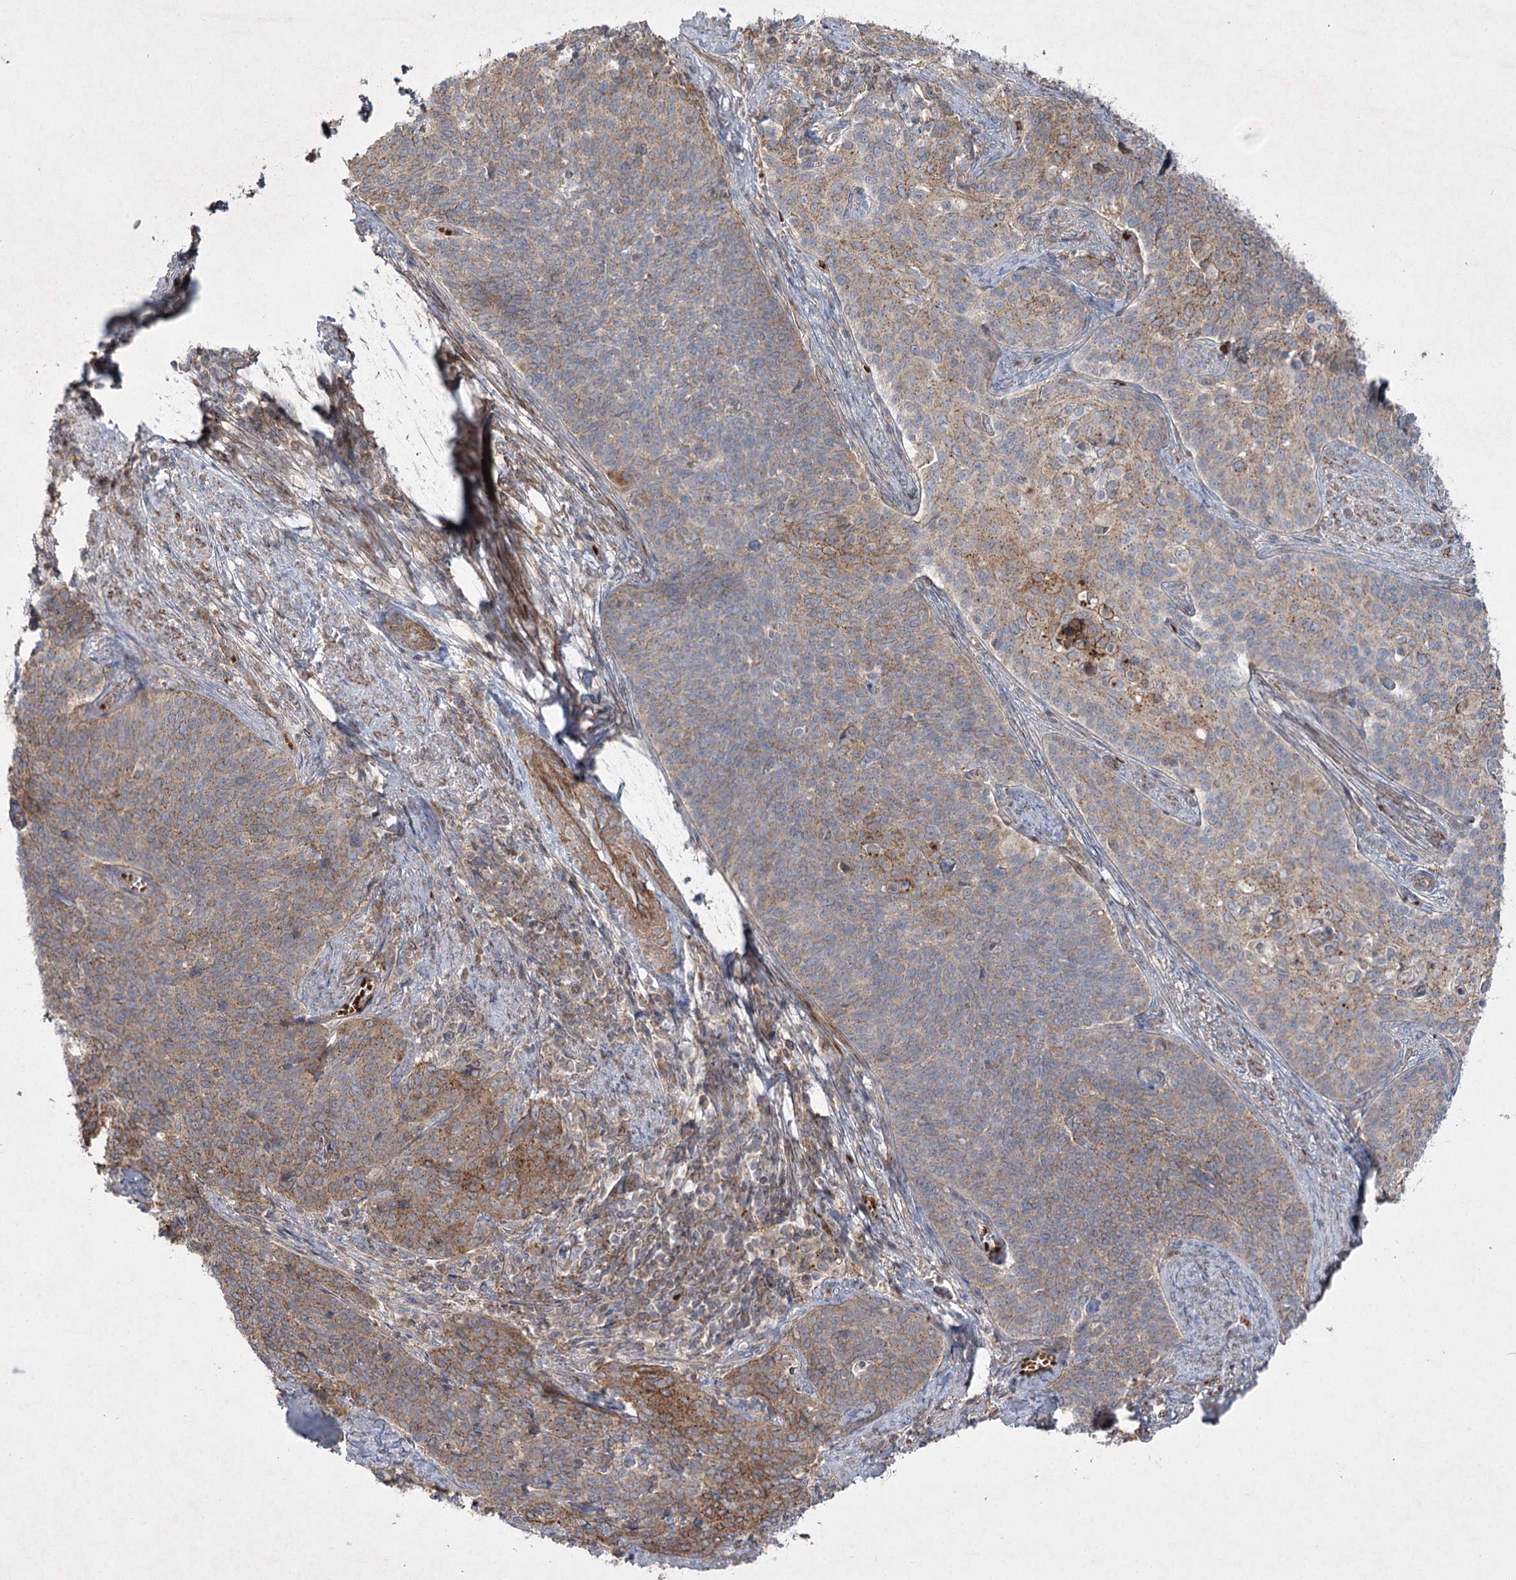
{"staining": {"intensity": "moderate", "quantity": ">75%", "location": "cytoplasmic/membranous"}, "tissue": "cervical cancer", "cell_type": "Tumor cells", "image_type": "cancer", "snomed": [{"axis": "morphology", "description": "Squamous cell carcinoma, NOS"}, {"axis": "topography", "description": "Cervix"}], "caption": "Immunohistochemical staining of human squamous cell carcinoma (cervical) demonstrates medium levels of moderate cytoplasmic/membranous expression in approximately >75% of tumor cells.", "gene": "KIAA0825", "patient": {"sex": "female", "age": 39}}